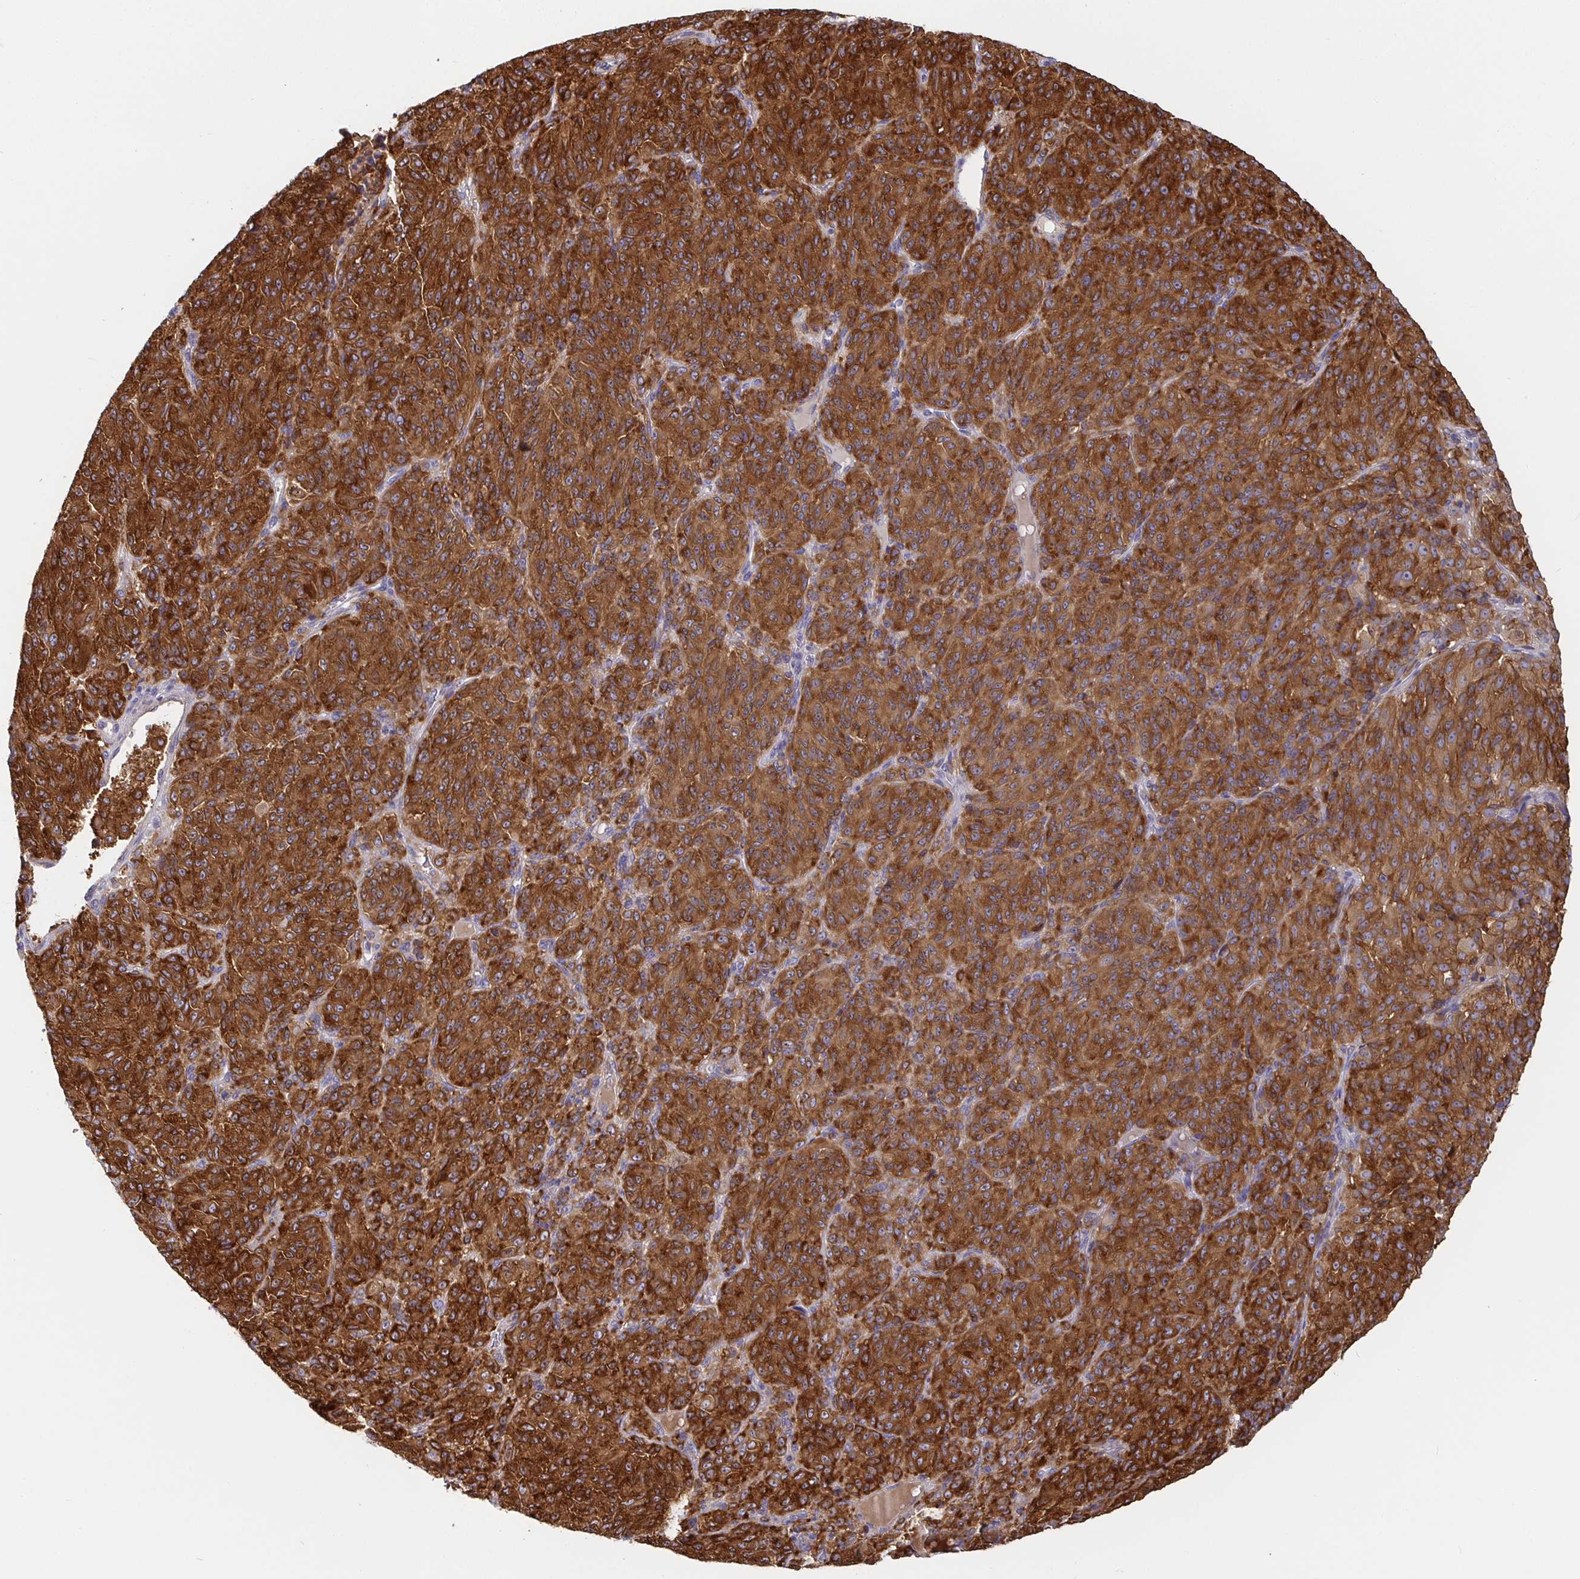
{"staining": {"intensity": "strong", "quantity": ">75%", "location": "cytoplasmic/membranous"}, "tissue": "melanoma", "cell_type": "Tumor cells", "image_type": "cancer", "snomed": [{"axis": "morphology", "description": "Malignant melanoma, Metastatic site"}, {"axis": "topography", "description": "Brain"}], "caption": "Protein staining reveals strong cytoplasmic/membranous positivity in approximately >75% of tumor cells in malignant melanoma (metastatic site).", "gene": "SNX8", "patient": {"sex": "female", "age": 56}}